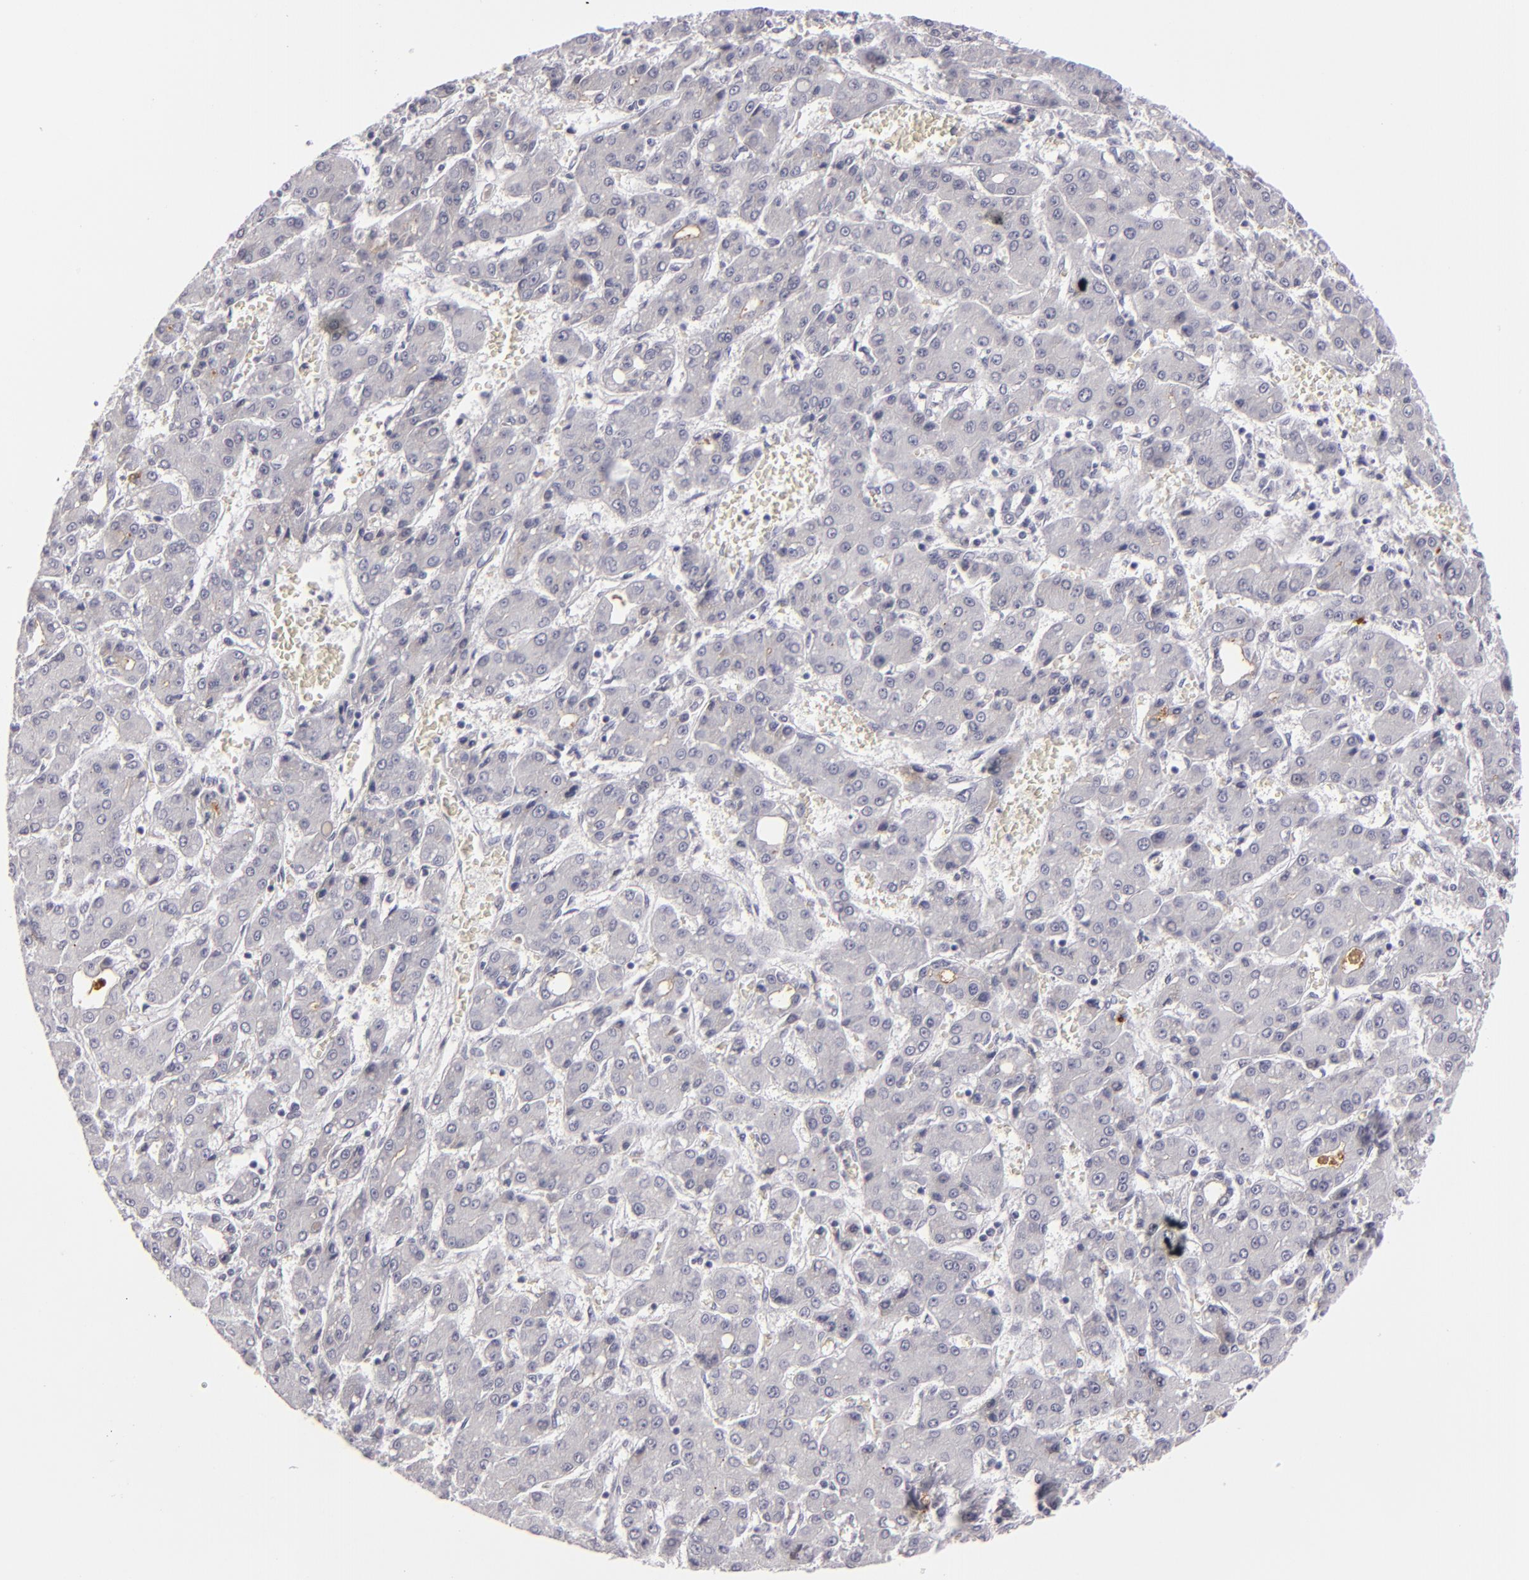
{"staining": {"intensity": "negative", "quantity": "none", "location": "none"}, "tissue": "liver cancer", "cell_type": "Tumor cells", "image_type": "cancer", "snomed": [{"axis": "morphology", "description": "Carcinoma, Hepatocellular, NOS"}, {"axis": "topography", "description": "Liver"}], "caption": "Immunohistochemistry image of liver cancer (hepatocellular carcinoma) stained for a protein (brown), which demonstrates no expression in tumor cells.", "gene": "C9", "patient": {"sex": "male", "age": 69}}